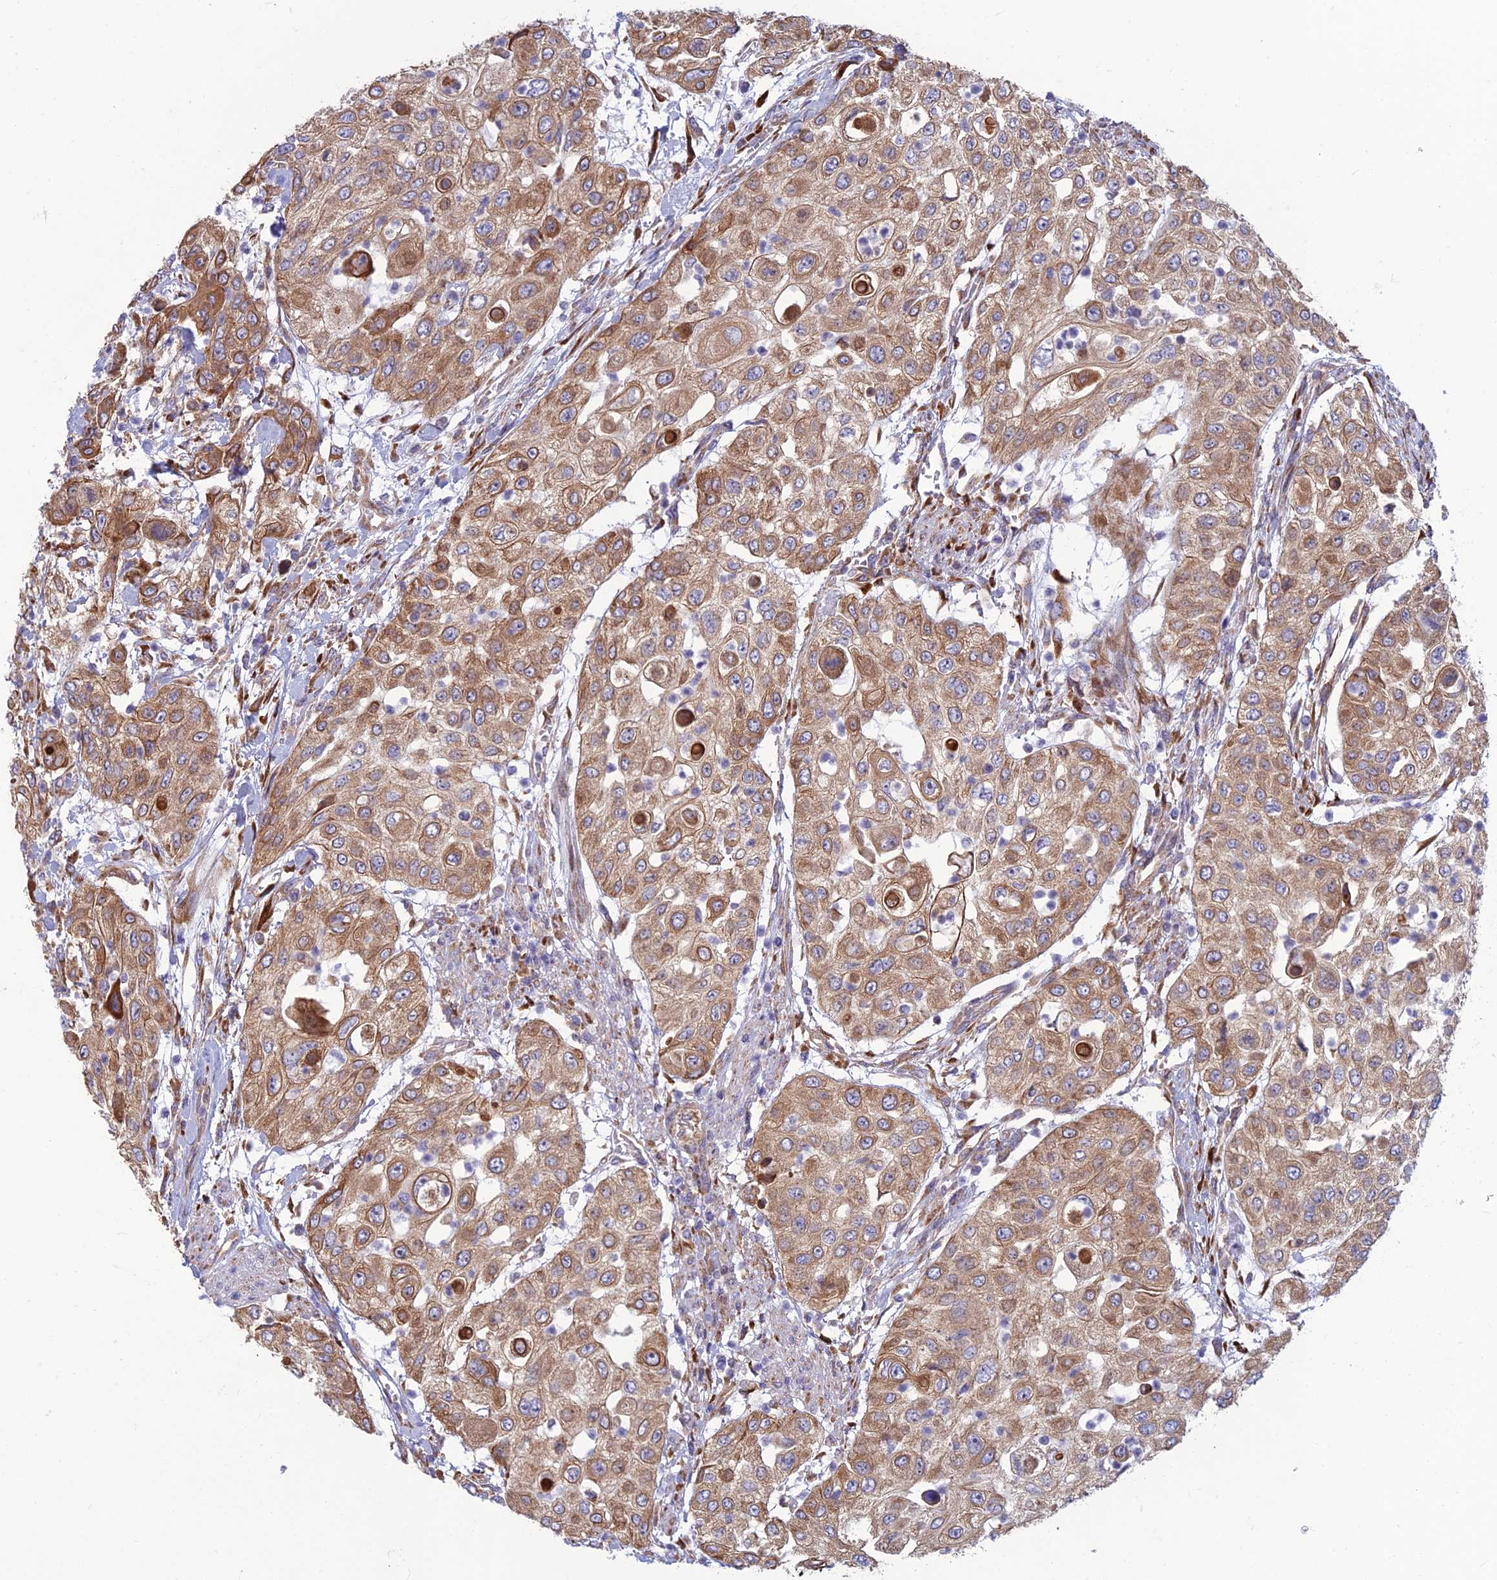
{"staining": {"intensity": "moderate", "quantity": ">75%", "location": "cytoplasmic/membranous"}, "tissue": "urothelial cancer", "cell_type": "Tumor cells", "image_type": "cancer", "snomed": [{"axis": "morphology", "description": "Urothelial carcinoma, High grade"}, {"axis": "topography", "description": "Urinary bladder"}], "caption": "Immunohistochemical staining of human urothelial cancer demonstrates moderate cytoplasmic/membranous protein staining in about >75% of tumor cells.", "gene": "RPL17-C18orf32", "patient": {"sex": "female", "age": 79}}